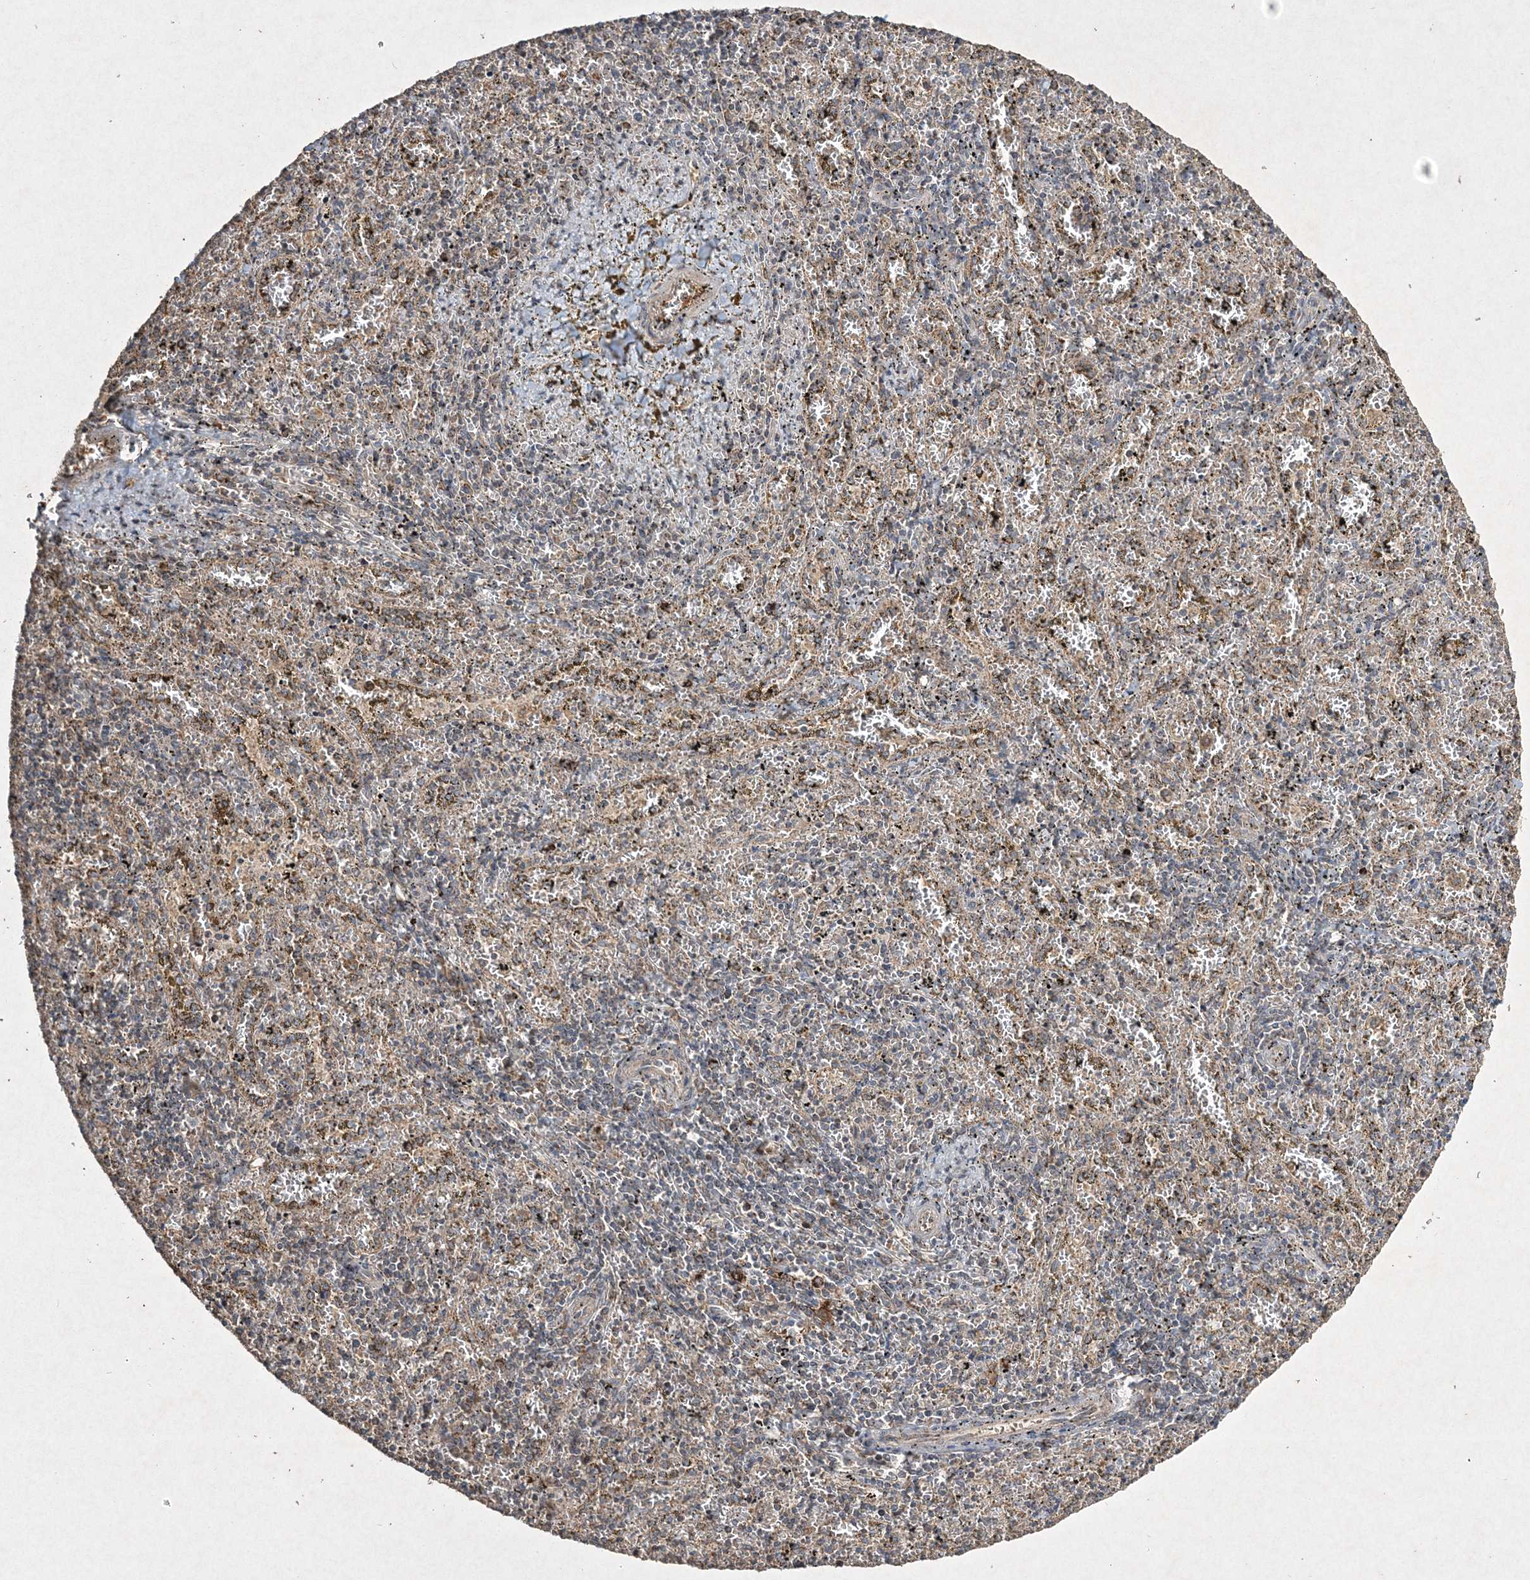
{"staining": {"intensity": "weak", "quantity": "25%-75%", "location": "cytoplasmic/membranous"}, "tissue": "spleen", "cell_type": "Cells in red pulp", "image_type": "normal", "snomed": [{"axis": "morphology", "description": "Normal tissue, NOS"}, {"axis": "topography", "description": "Spleen"}], "caption": "This micrograph displays benign spleen stained with immunohistochemistry (IHC) to label a protein in brown. The cytoplasmic/membranous of cells in red pulp show weak positivity for the protein. Nuclei are counter-stained blue.", "gene": "GRSF1", "patient": {"sex": "male", "age": 11}}